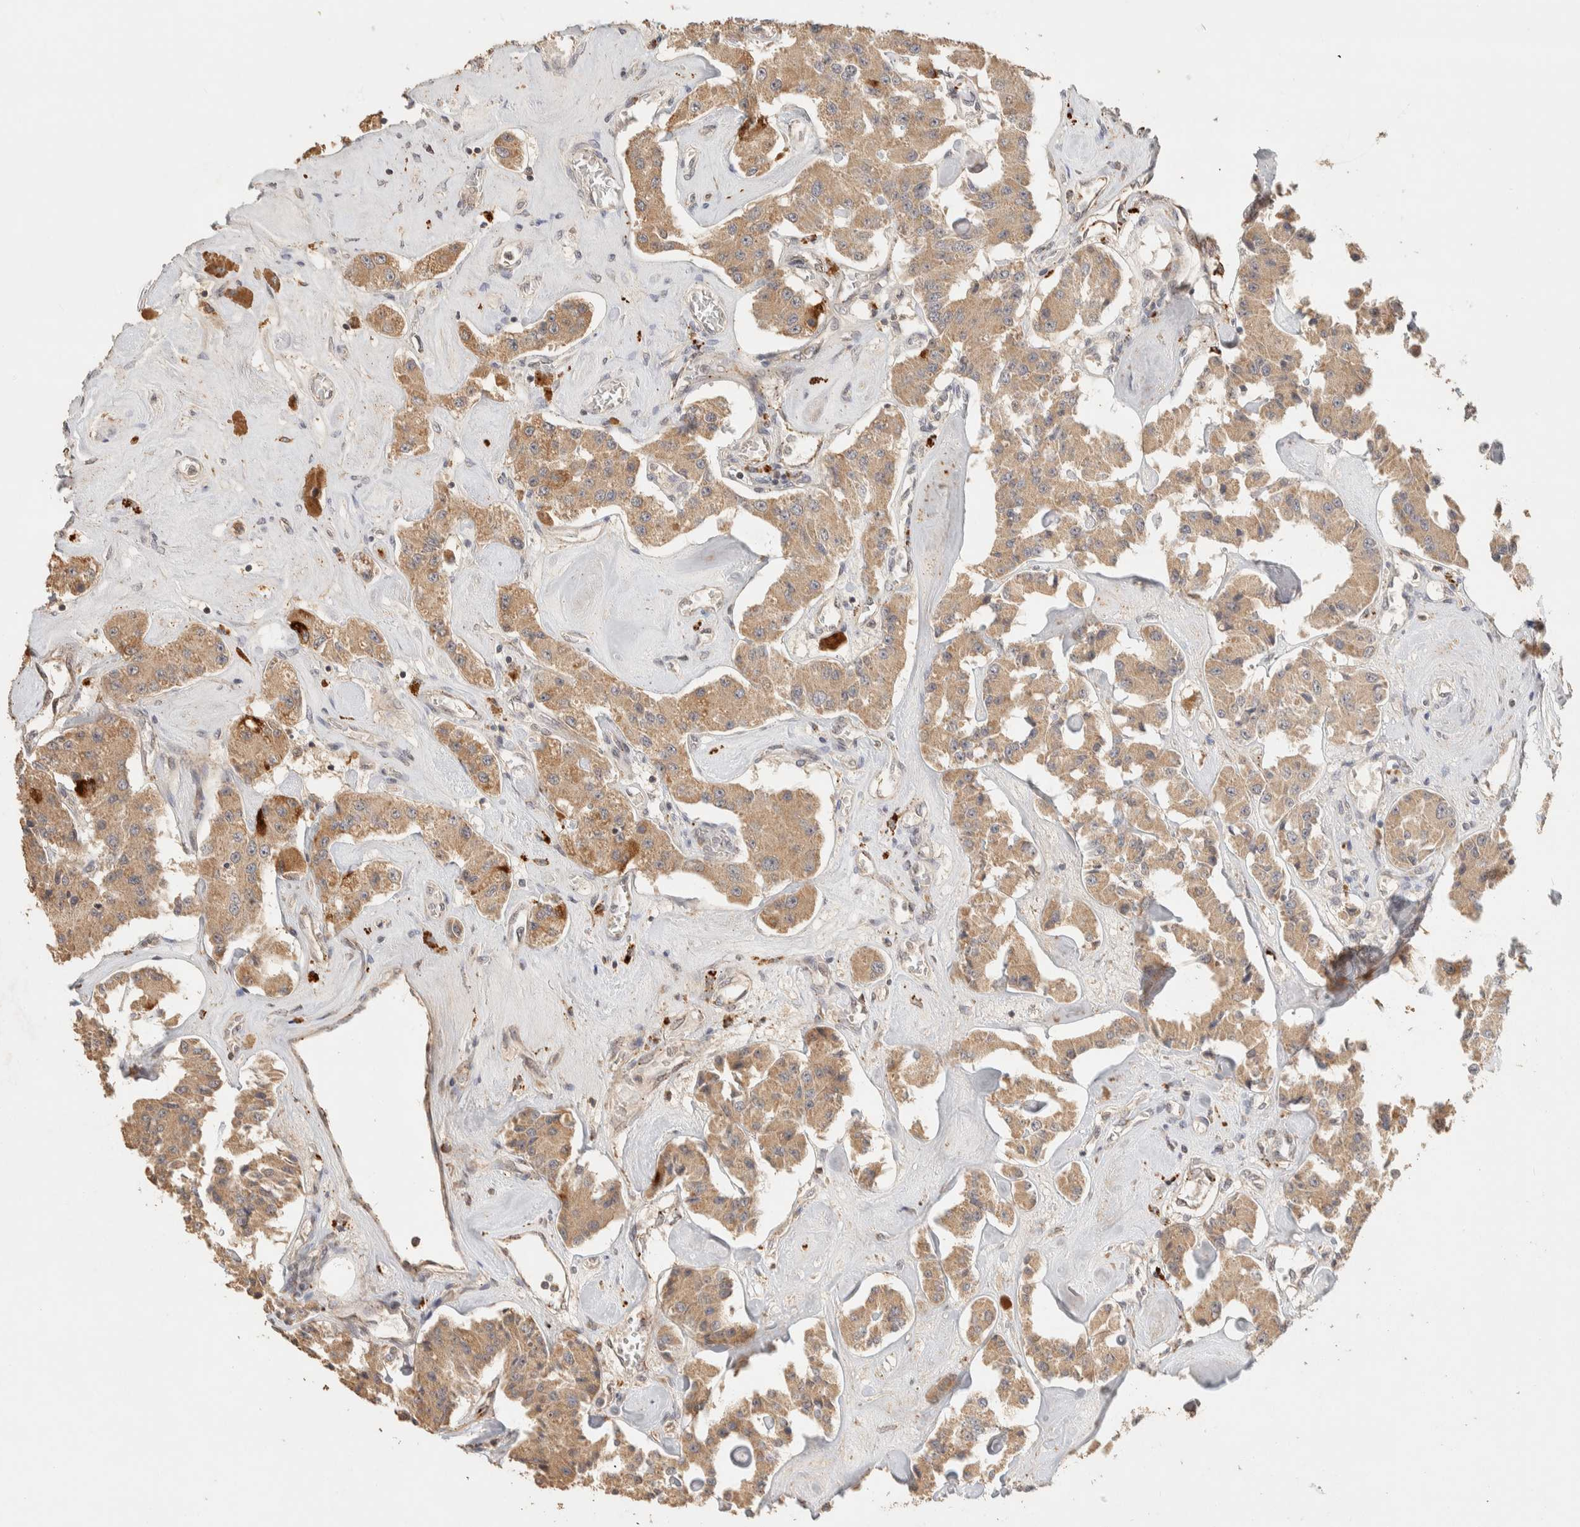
{"staining": {"intensity": "moderate", "quantity": ">75%", "location": "cytoplasmic/membranous"}, "tissue": "carcinoid", "cell_type": "Tumor cells", "image_type": "cancer", "snomed": [{"axis": "morphology", "description": "Carcinoid, malignant, NOS"}, {"axis": "topography", "description": "Pancreas"}], "caption": "Moderate cytoplasmic/membranous protein positivity is seen in about >75% of tumor cells in malignant carcinoid.", "gene": "ITPA", "patient": {"sex": "male", "age": 41}}